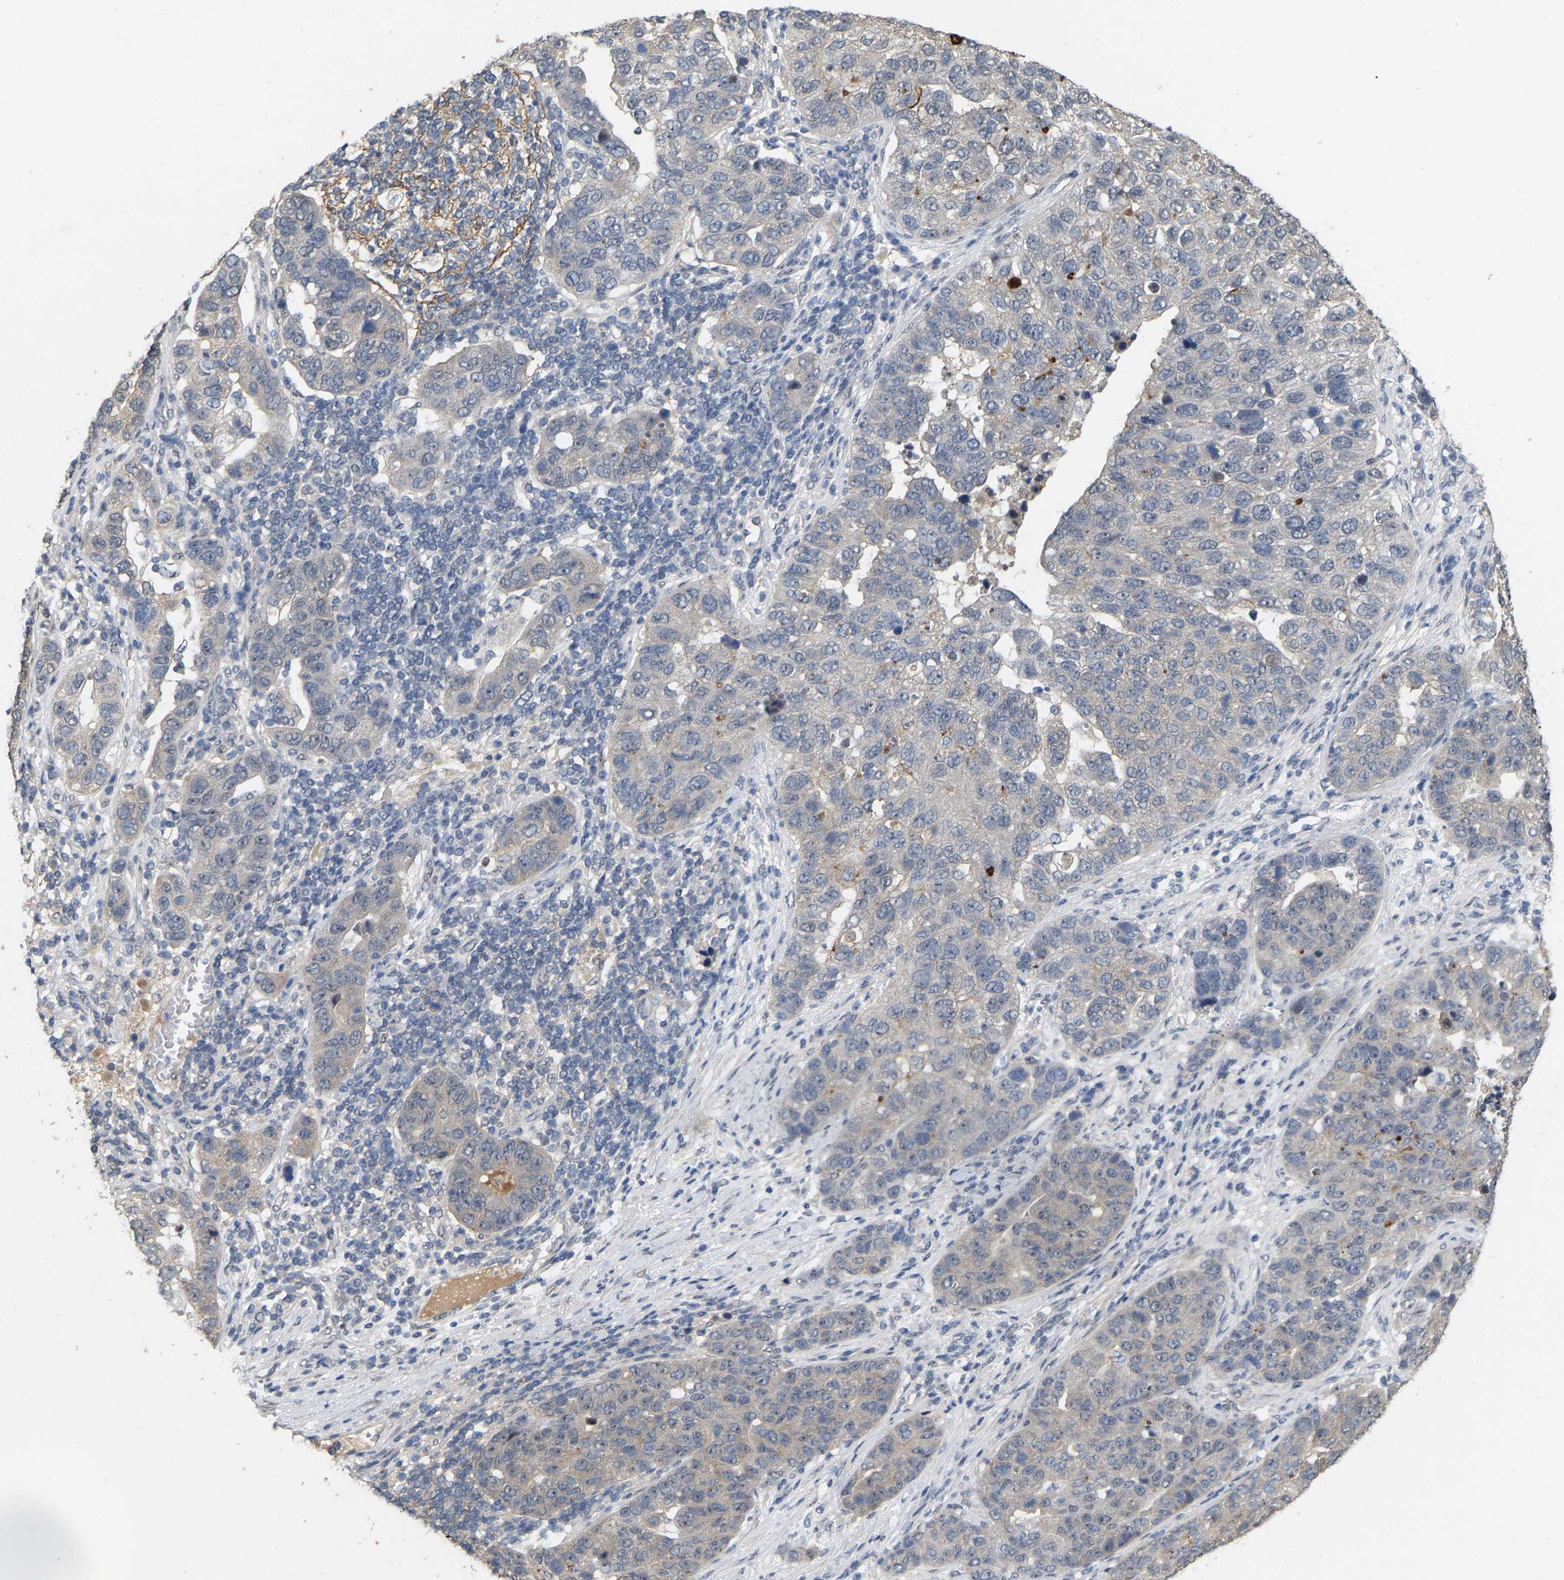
{"staining": {"intensity": "weak", "quantity": "25%-75%", "location": "cytoplasmic/membranous"}, "tissue": "pancreatic cancer", "cell_type": "Tumor cells", "image_type": "cancer", "snomed": [{"axis": "morphology", "description": "Adenocarcinoma, NOS"}, {"axis": "topography", "description": "Pancreas"}], "caption": "Immunohistochemistry (IHC) (DAB (3,3'-diaminobenzidine)) staining of human adenocarcinoma (pancreatic) exhibits weak cytoplasmic/membranous protein positivity in about 25%-75% of tumor cells.", "gene": "RUVBL1", "patient": {"sex": "female", "age": 61}}